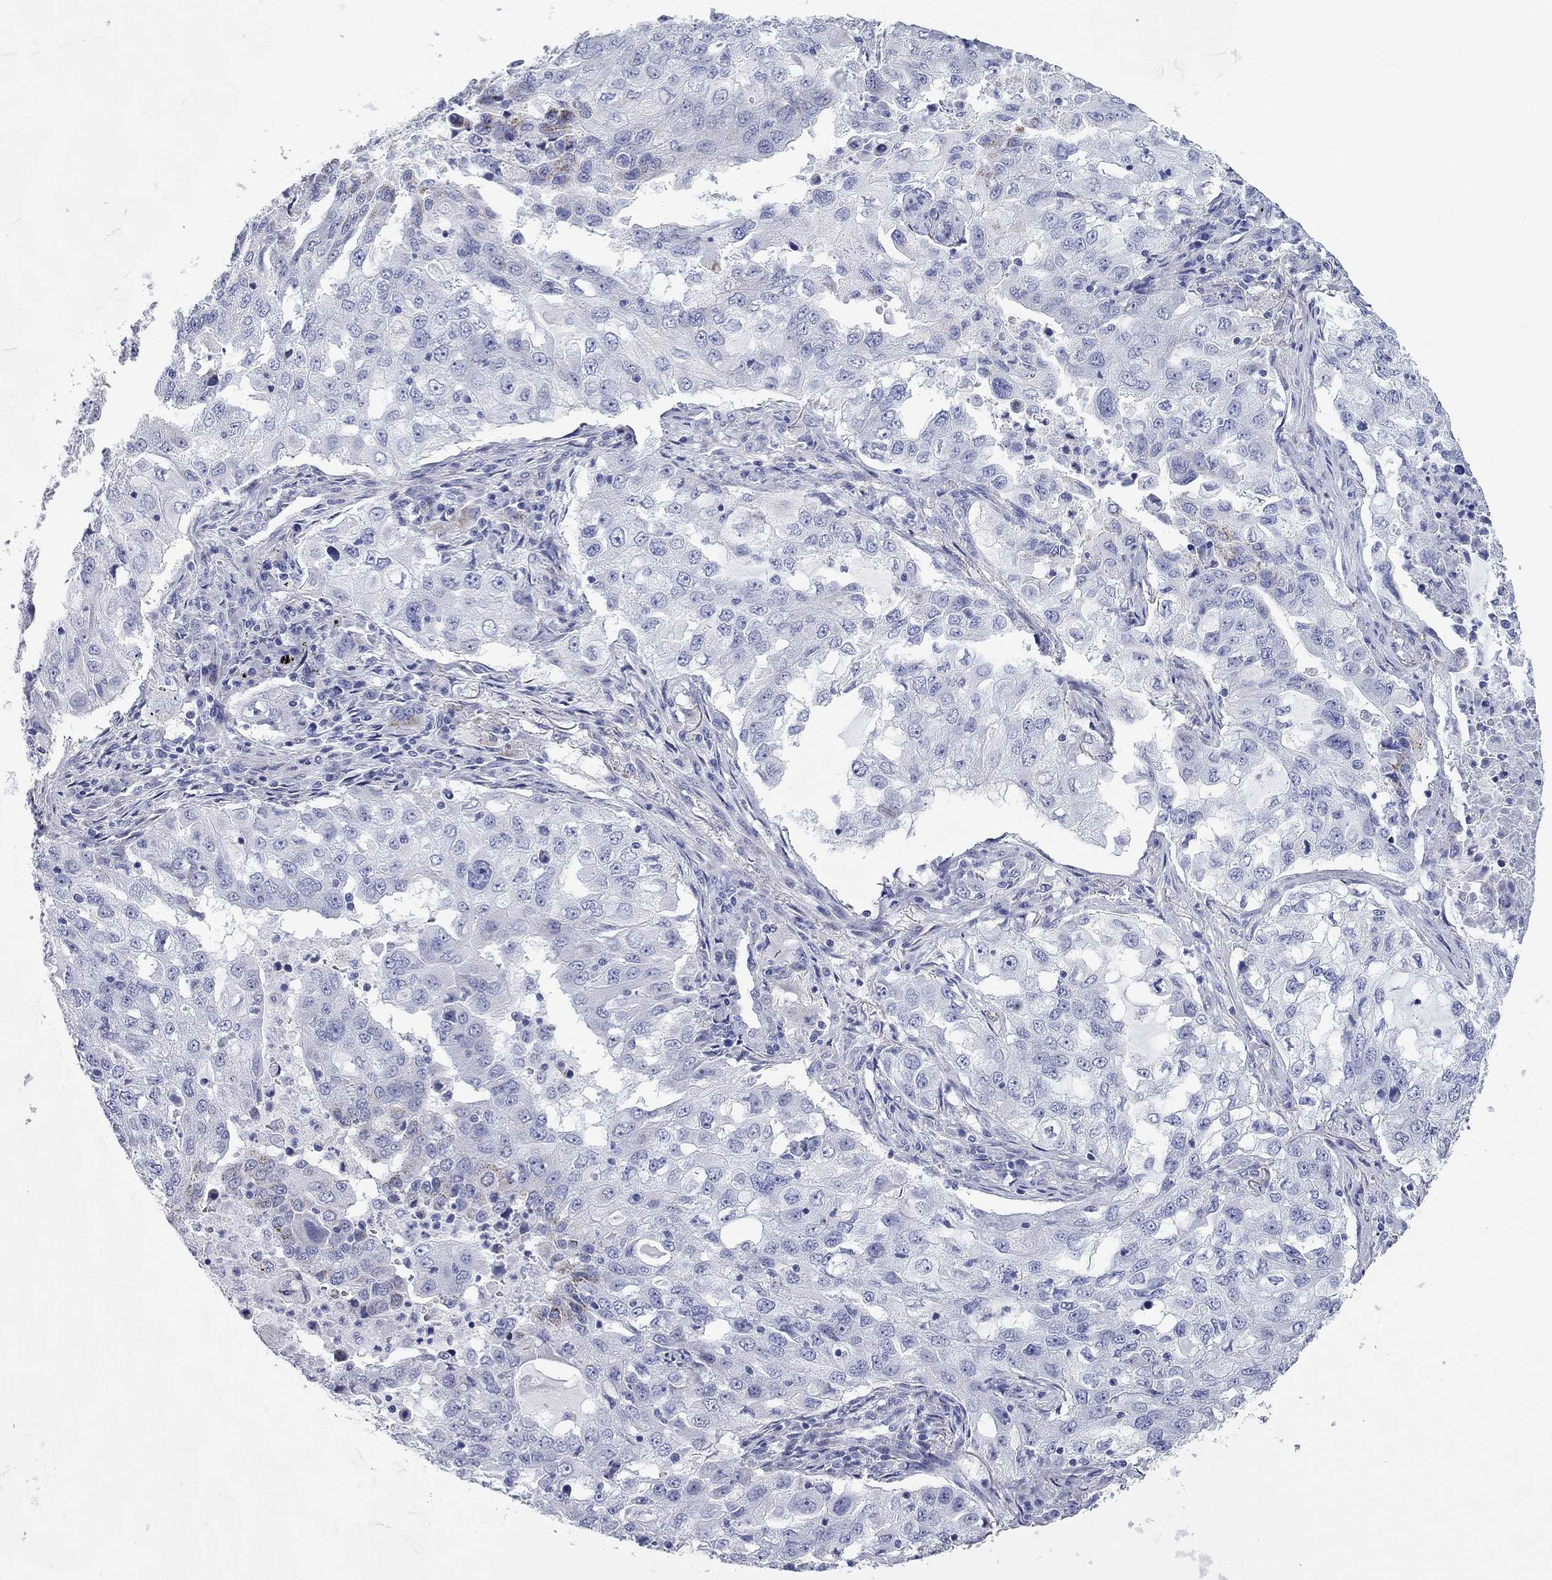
{"staining": {"intensity": "negative", "quantity": "none", "location": "none"}, "tissue": "lung cancer", "cell_type": "Tumor cells", "image_type": "cancer", "snomed": [{"axis": "morphology", "description": "Adenocarcinoma, NOS"}, {"axis": "topography", "description": "Lung"}], "caption": "Lung cancer (adenocarcinoma) was stained to show a protein in brown. There is no significant staining in tumor cells.", "gene": "CHI3L2", "patient": {"sex": "female", "age": 61}}